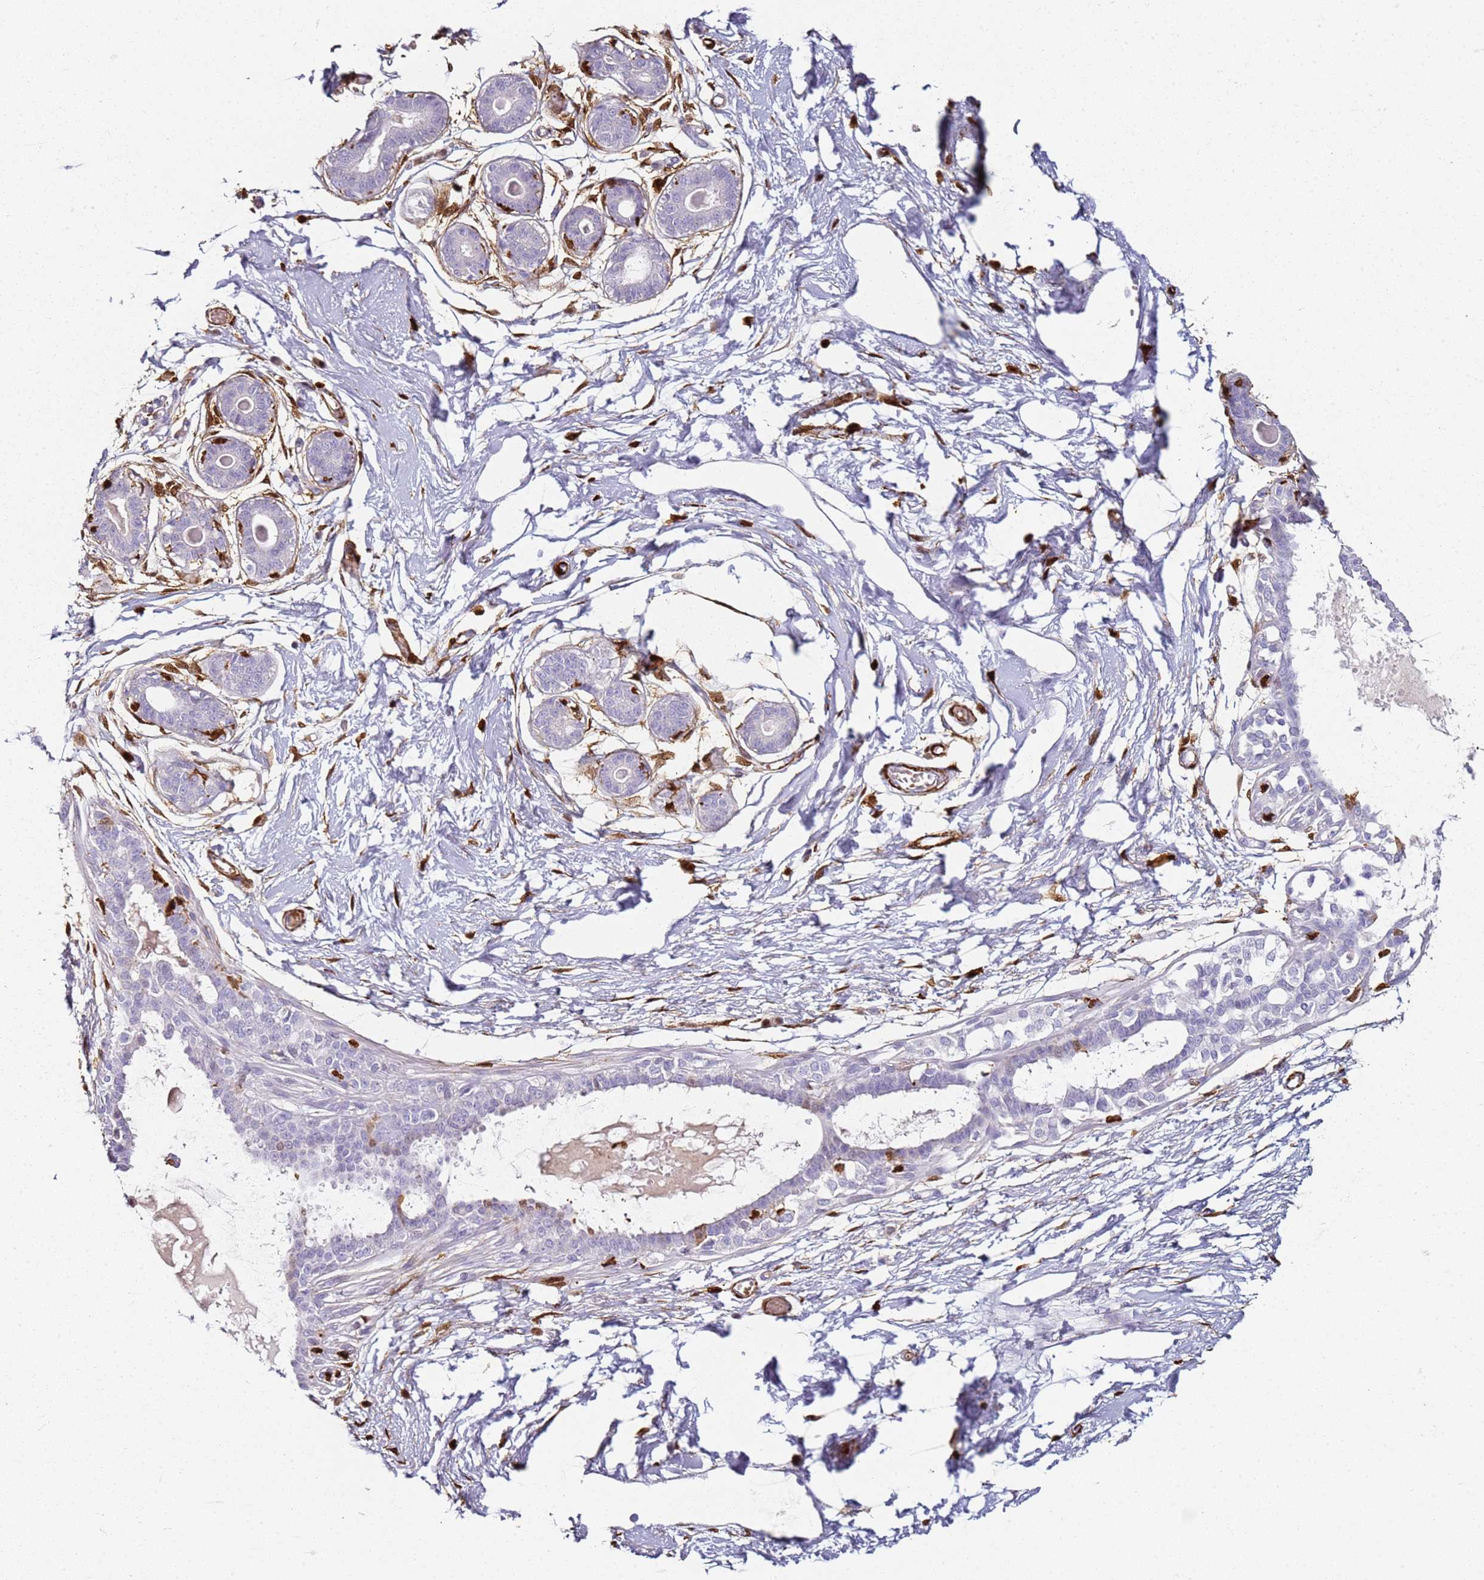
{"staining": {"intensity": "moderate", "quantity": "<25%", "location": "cytoplasmic/membranous"}, "tissue": "breast", "cell_type": "Adipocytes", "image_type": "normal", "snomed": [{"axis": "morphology", "description": "Normal tissue, NOS"}, {"axis": "topography", "description": "Breast"}], "caption": "Protein expression analysis of benign breast shows moderate cytoplasmic/membranous staining in about <25% of adipocytes.", "gene": "S100A4", "patient": {"sex": "female", "age": 45}}